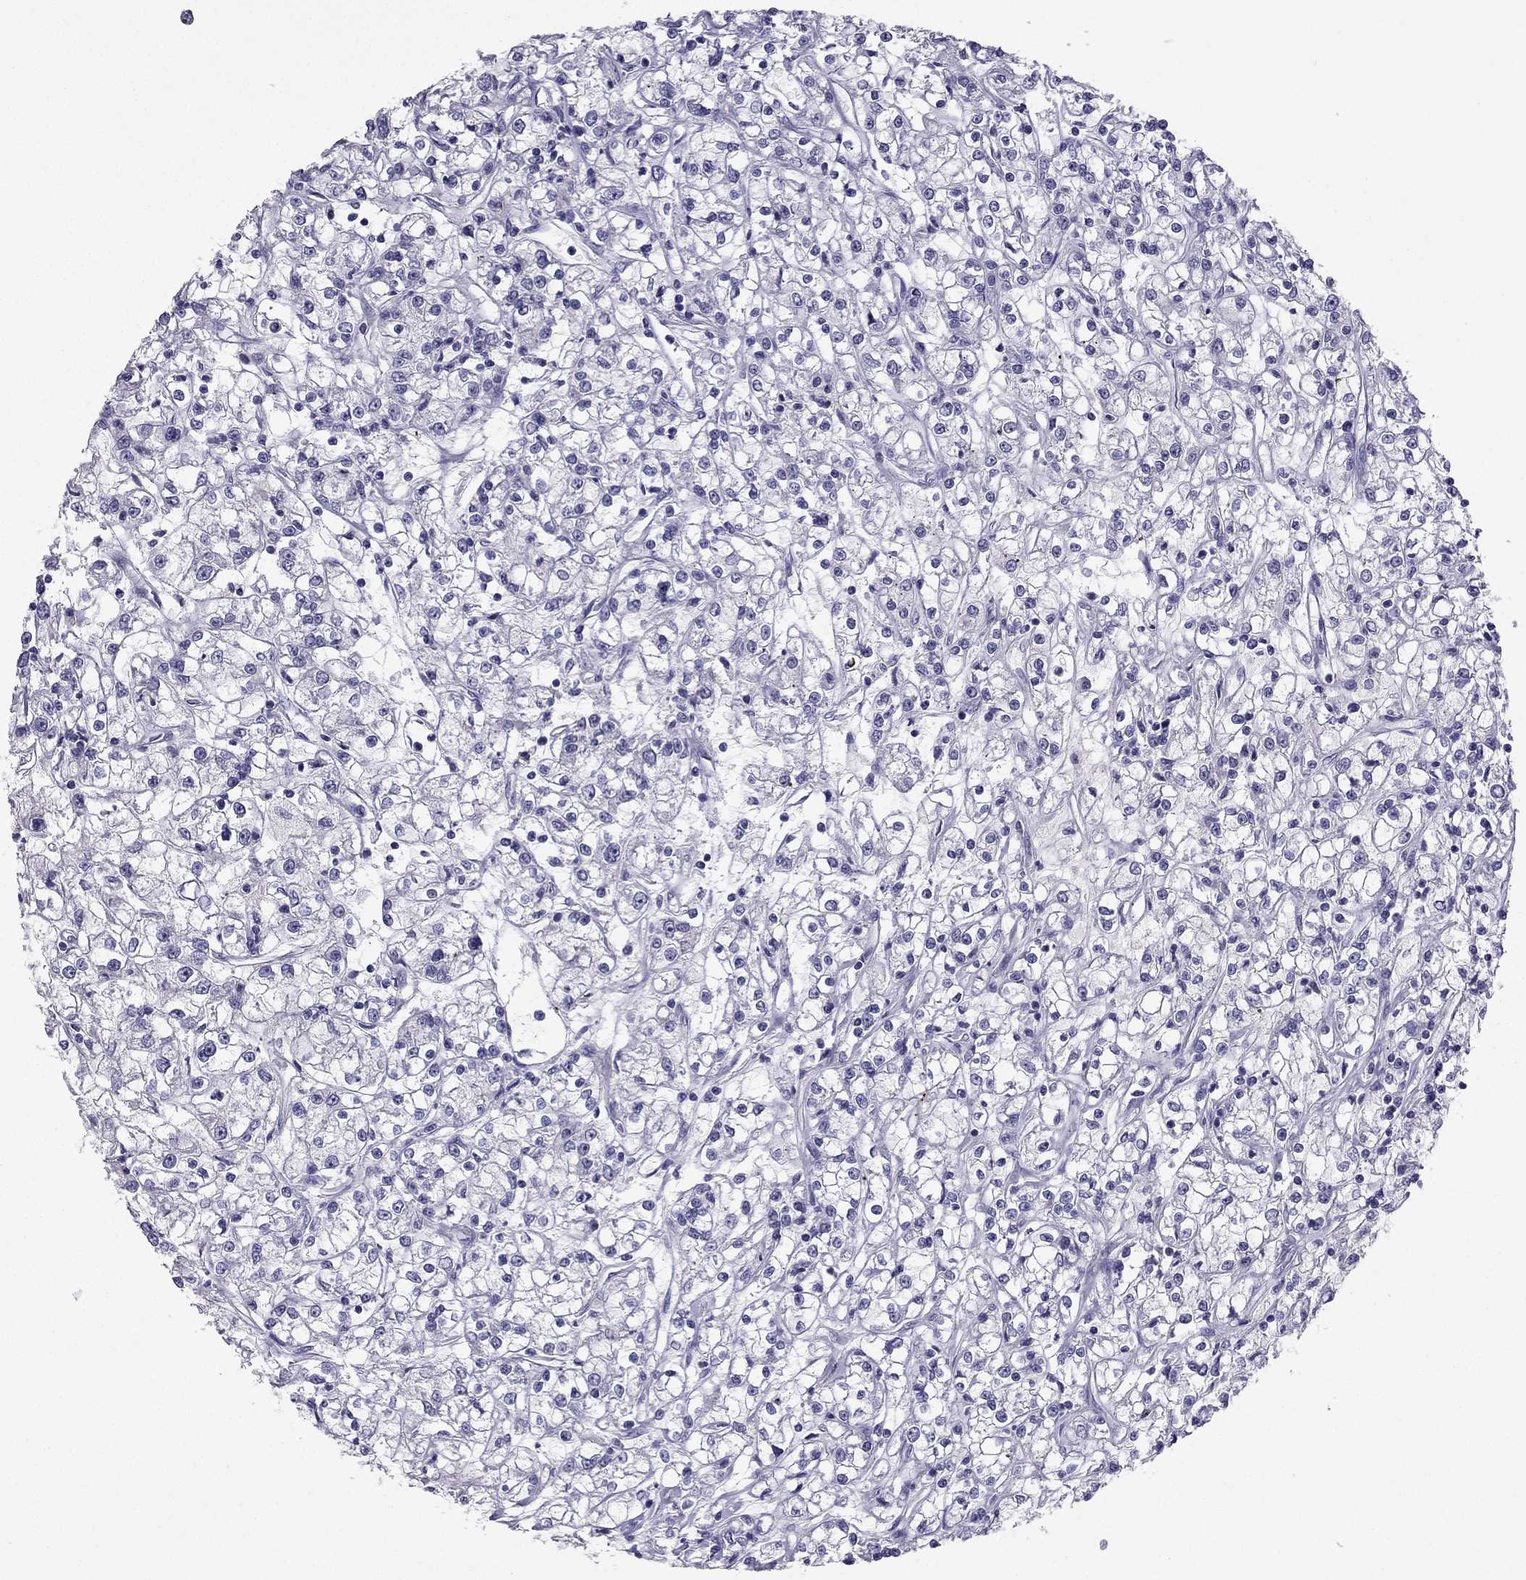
{"staining": {"intensity": "negative", "quantity": "none", "location": "none"}, "tissue": "renal cancer", "cell_type": "Tumor cells", "image_type": "cancer", "snomed": [{"axis": "morphology", "description": "Adenocarcinoma, NOS"}, {"axis": "topography", "description": "Kidney"}], "caption": "Renal cancer stained for a protein using immunohistochemistry (IHC) demonstrates no staining tumor cells.", "gene": "LMTK3", "patient": {"sex": "female", "age": 59}}